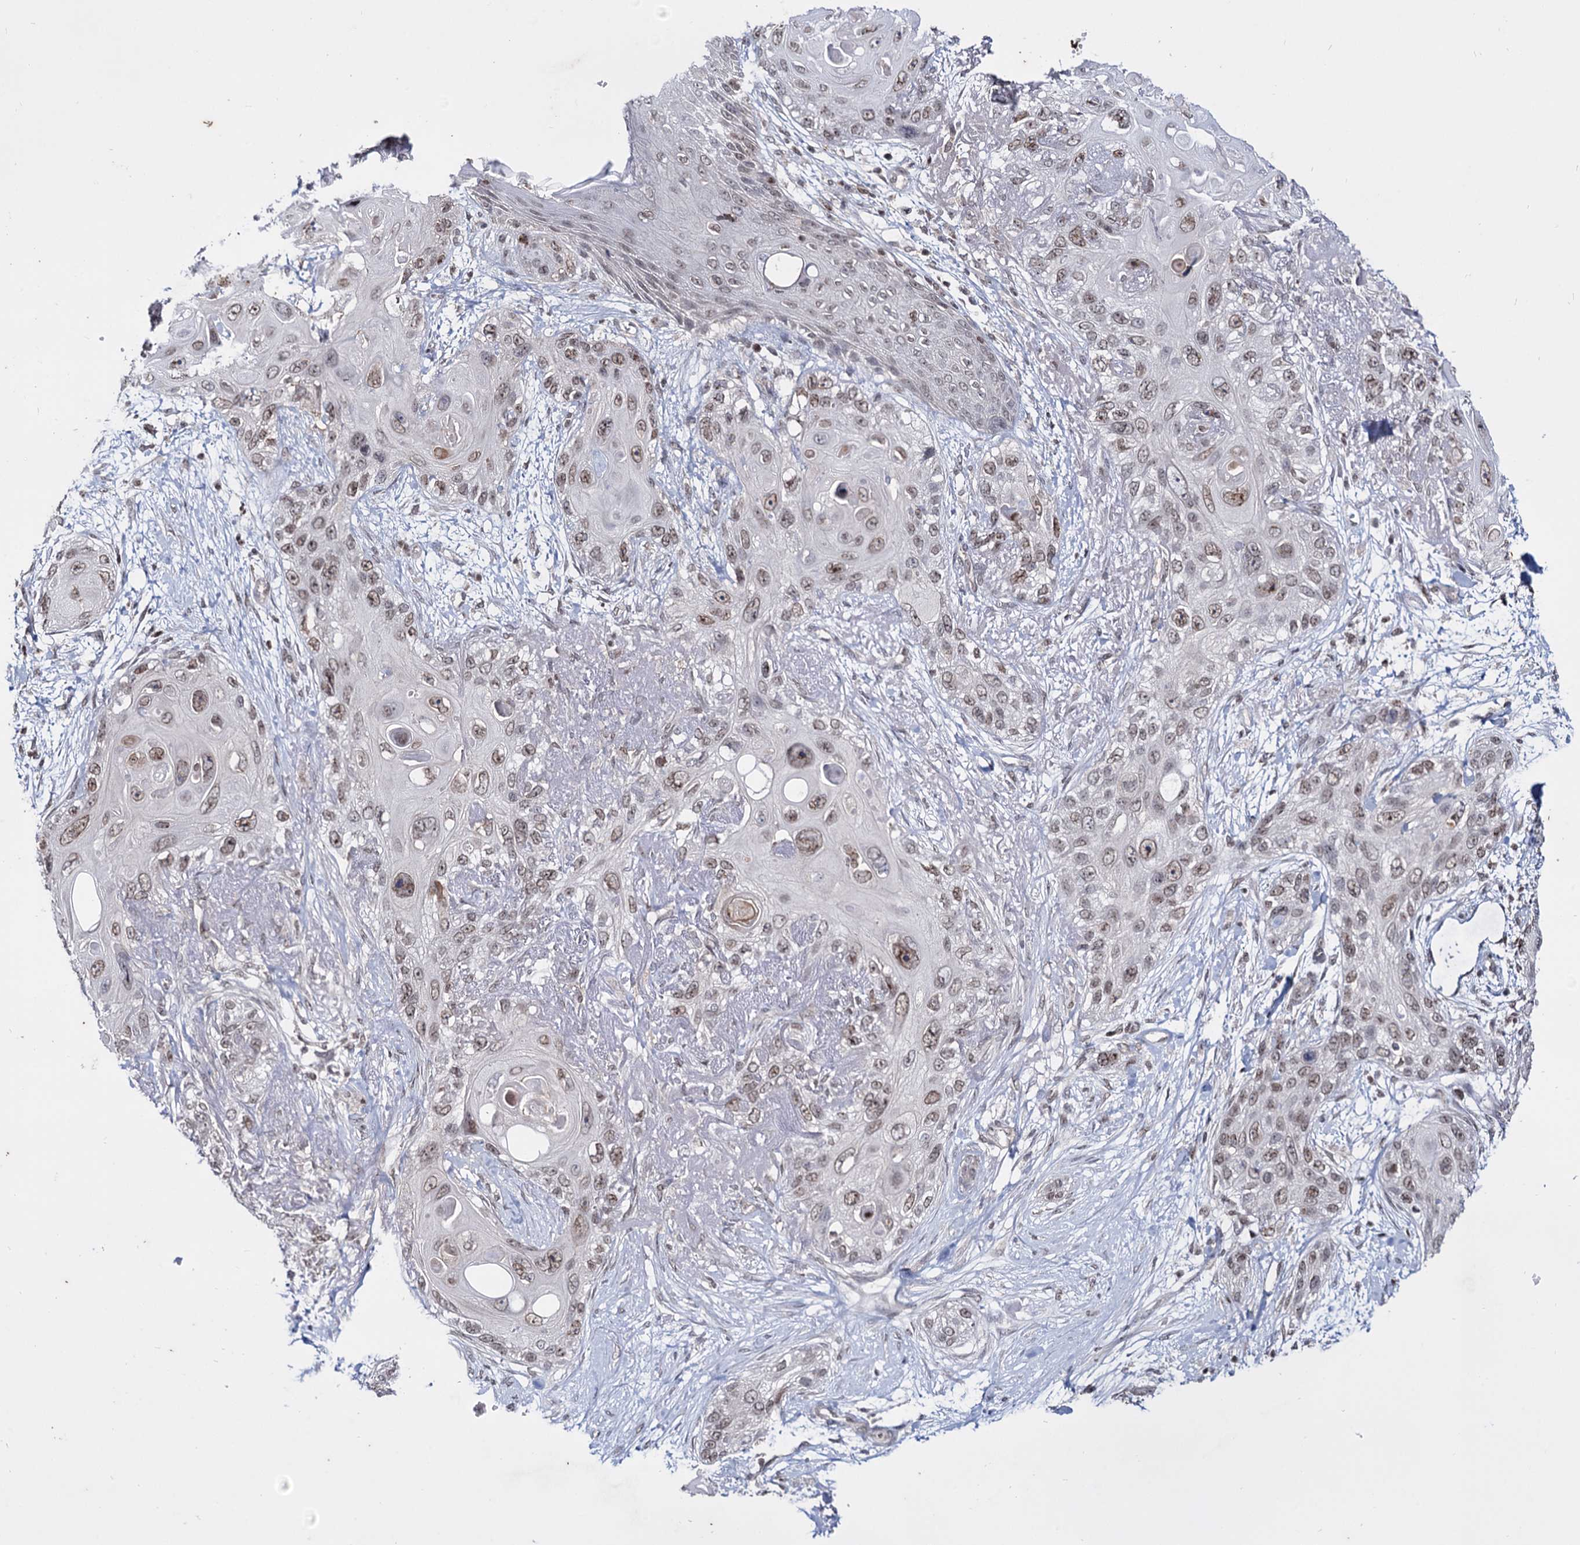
{"staining": {"intensity": "moderate", "quantity": ">75%", "location": "nuclear"}, "tissue": "skin cancer", "cell_type": "Tumor cells", "image_type": "cancer", "snomed": [{"axis": "morphology", "description": "Normal tissue, NOS"}, {"axis": "morphology", "description": "Squamous cell carcinoma, NOS"}, {"axis": "topography", "description": "Skin"}], "caption": "Skin cancer (squamous cell carcinoma) stained with a protein marker demonstrates moderate staining in tumor cells.", "gene": "SMCHD1", "patient": {"sex": "male", "age": 72}}